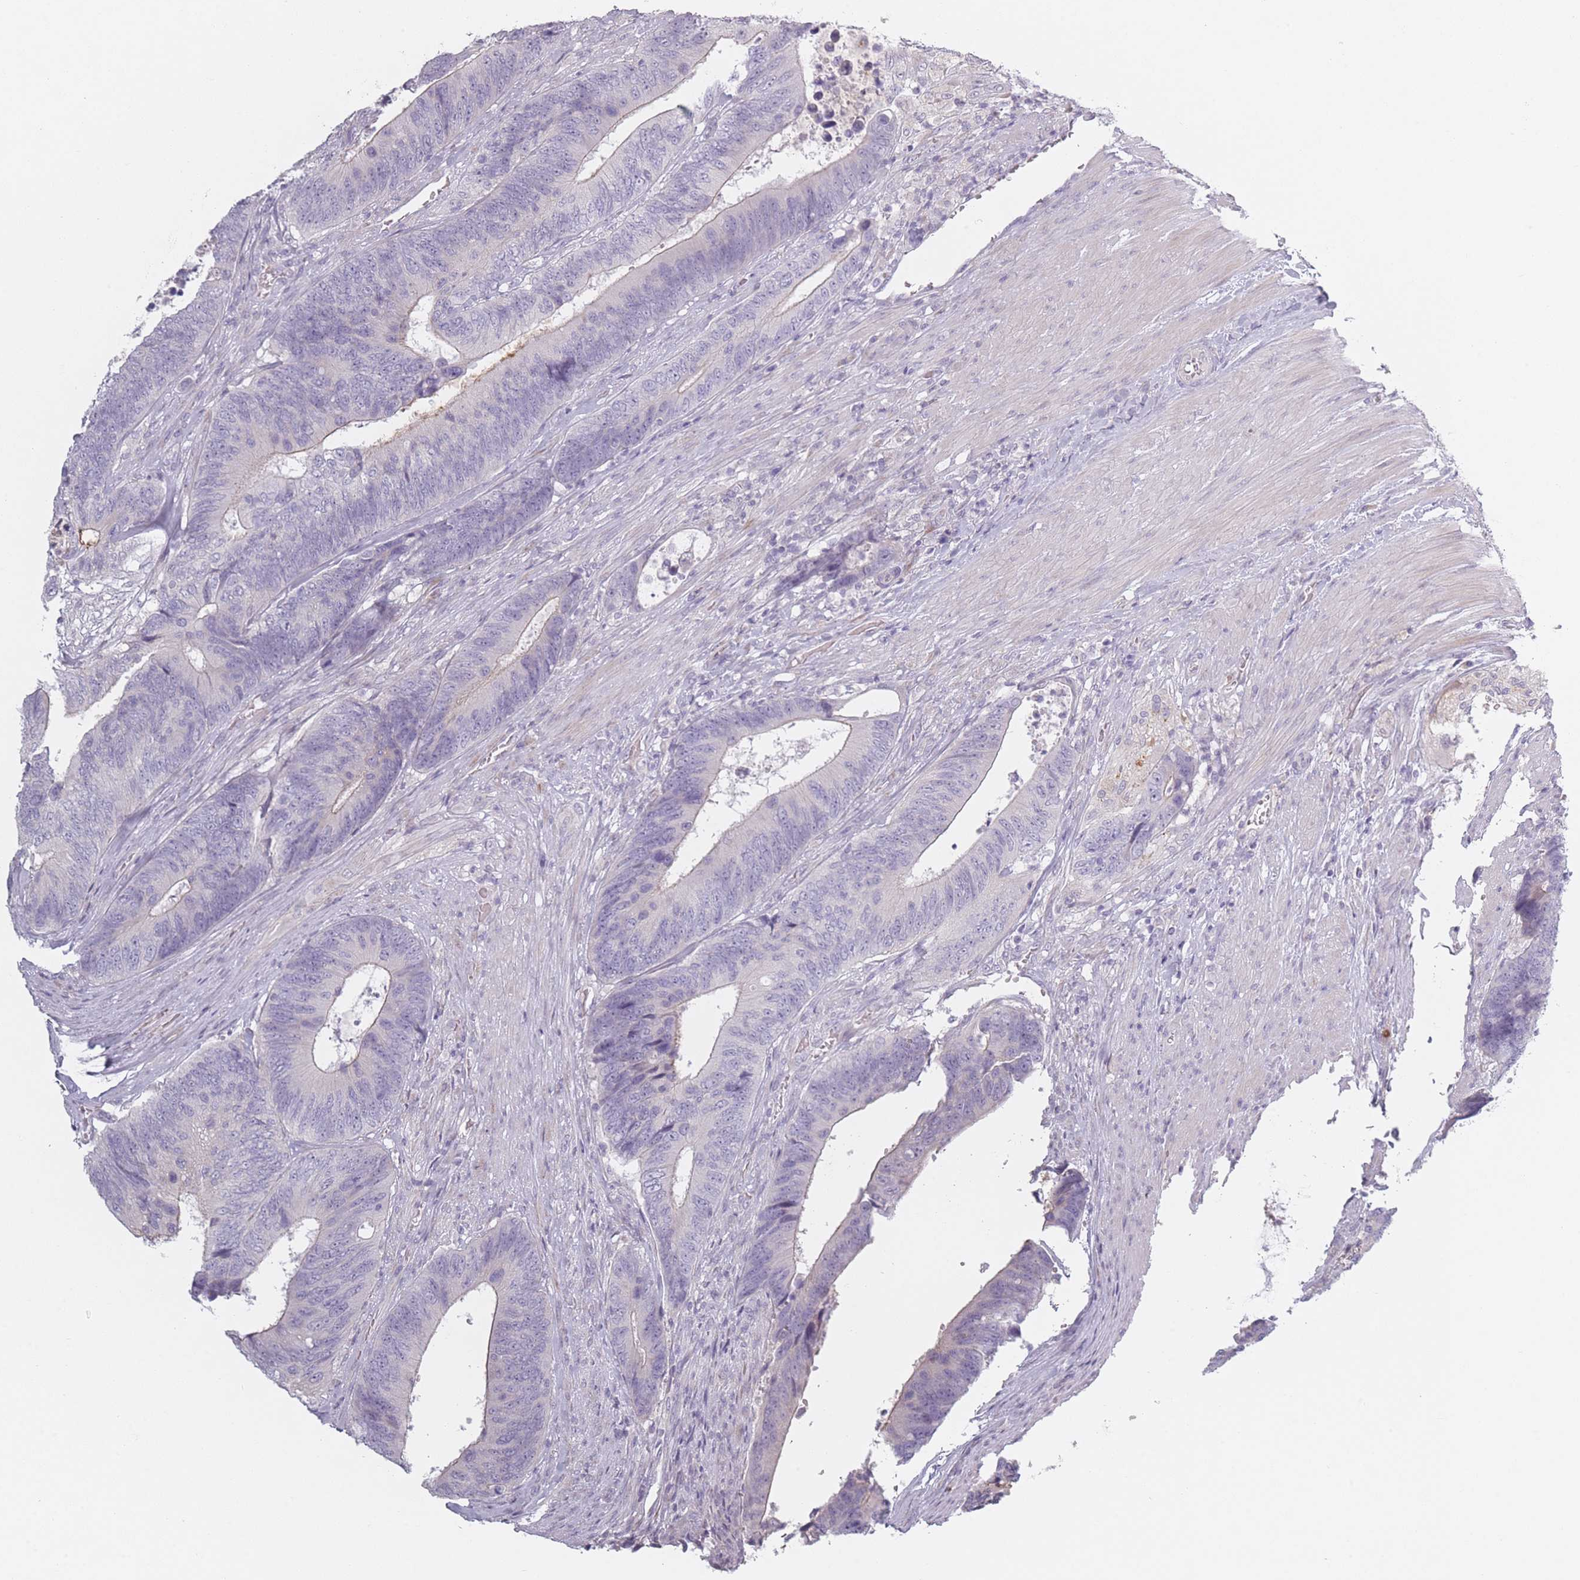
{"staining": {"intensity": "negative", "quantity": "none", "location": "none"}, "tissue": "colorectal cancer", "cell_type": "Tumor cells", "image_type": "cancer", "snomed": [{"axis": "morphology", "description": "Adenocarcinoma, NOS"}, {"axis": "topography", "description": "Colon"}], "caption": "Immunohistochemistry of colorectal adenocarcinoma displays no staining in tumor cells.", "gene": "RASL10B", "patient": {"sex": "male", "age": 87}}